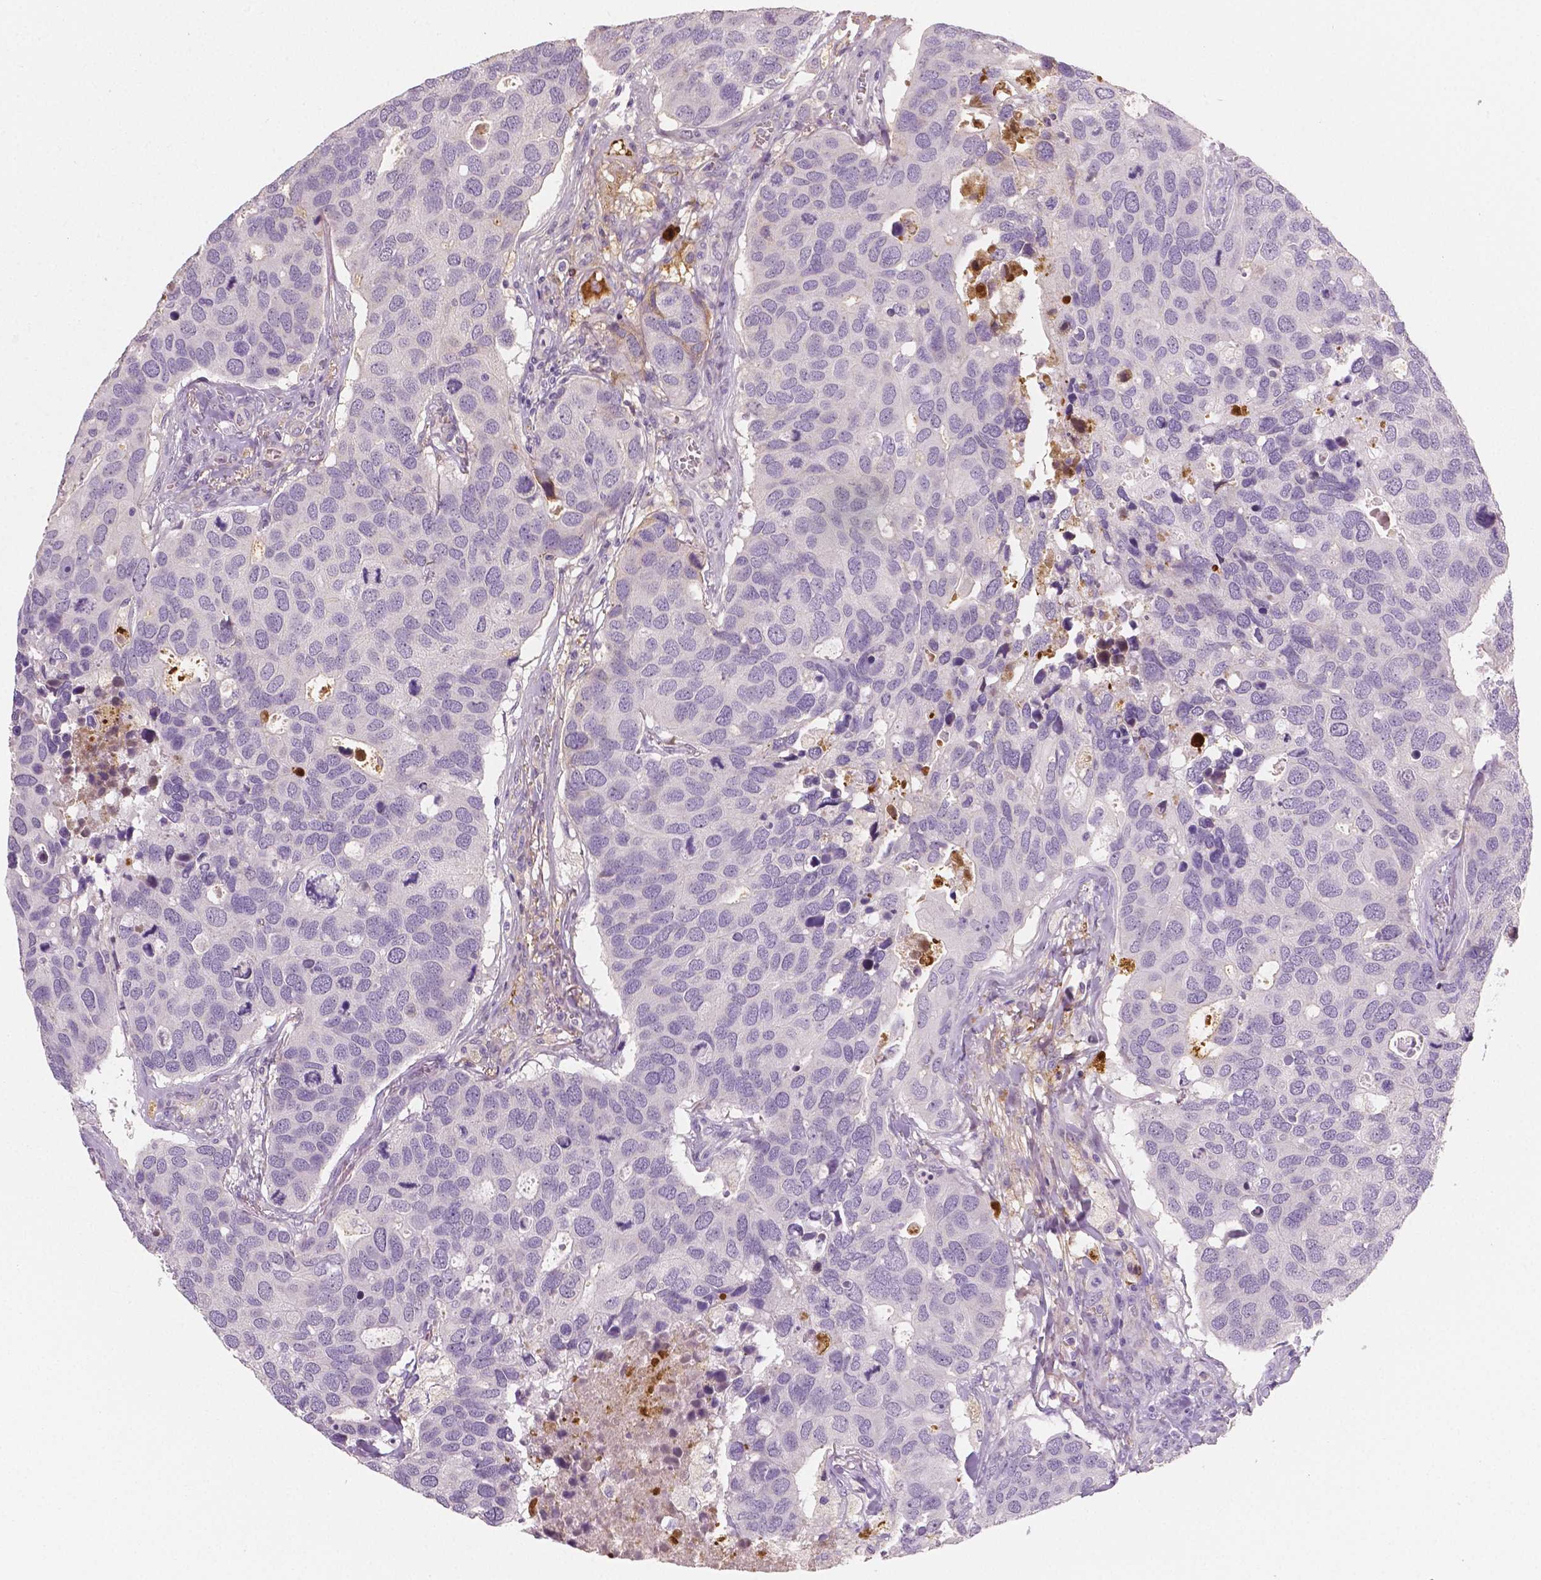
{"staining": {"intensity": "negative", "quantity": "none", "location": "none"}, "tissue": "breast cancer", "cell_type": "Tumor cells", "image_type": "cancer", "snomed": [{"axis": "morphology", "description": "Duct carcinoma"}, {"axis": "topography", "description": "Breast"}], "caption": "The micrograph demonstrates no significant expression in tumor cells of breast infiltrating ductal carcinoma.", "gene": "APOA4", "patient": {"sex": "female", "age": 83}}